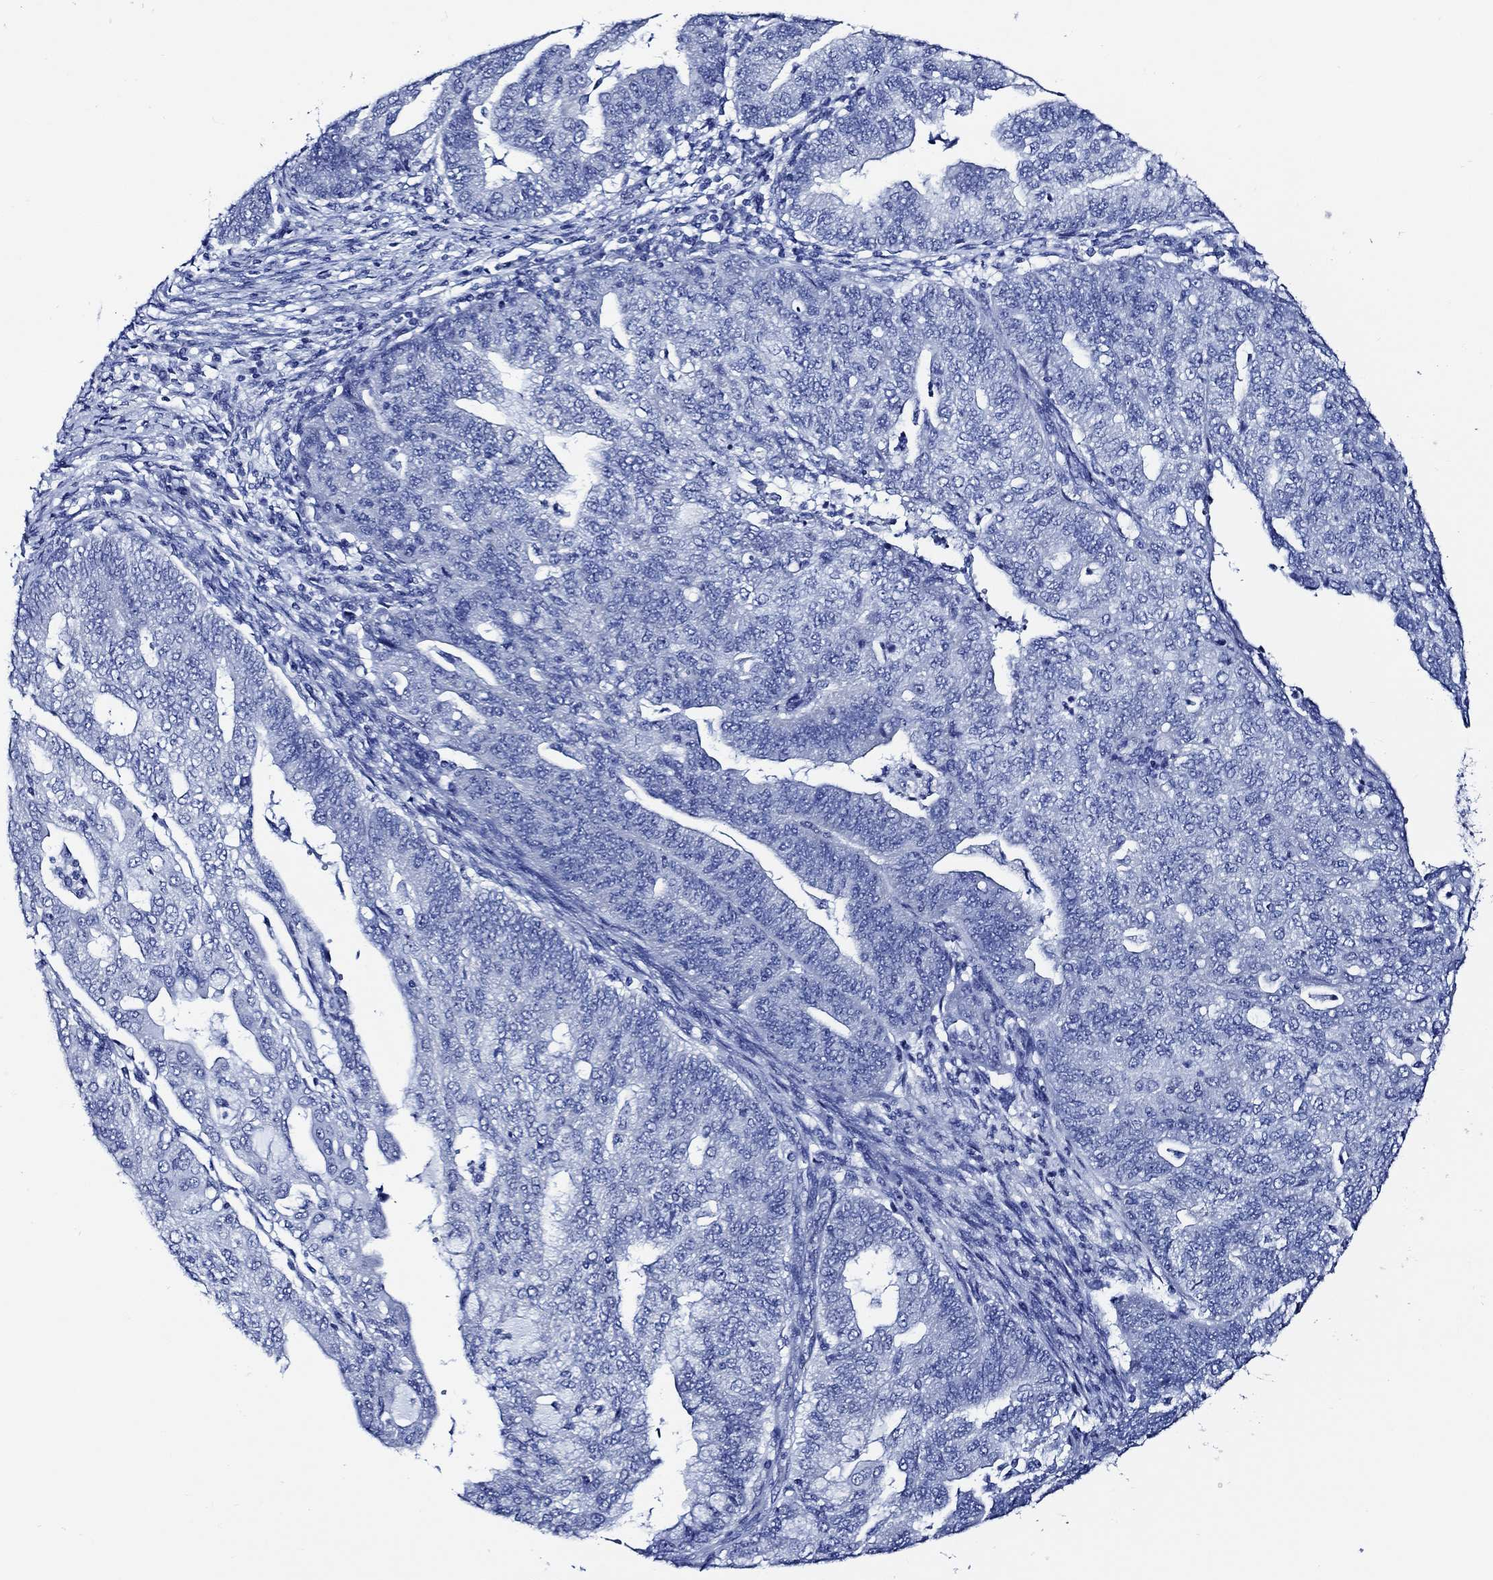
{"staining": {"intensity": "negative", "quantity": "none", "location": "none"}, "tissue": "endometrial cancer", "cell_type": "Tumor cells", "image_type": "cancer", "snomed": [{"axis": "morphology", "description": "Adenocarcinoma, NOS"}, {"axis": "topography", "description": "Endometrium"}], "caption": "This is an immunohistochemistry image of human endometrial cancer (adenocarcinoma). There is no positivity in tumor cells.", "gene": "WDR62", "patient": {"sex": "female", "age": 82}}